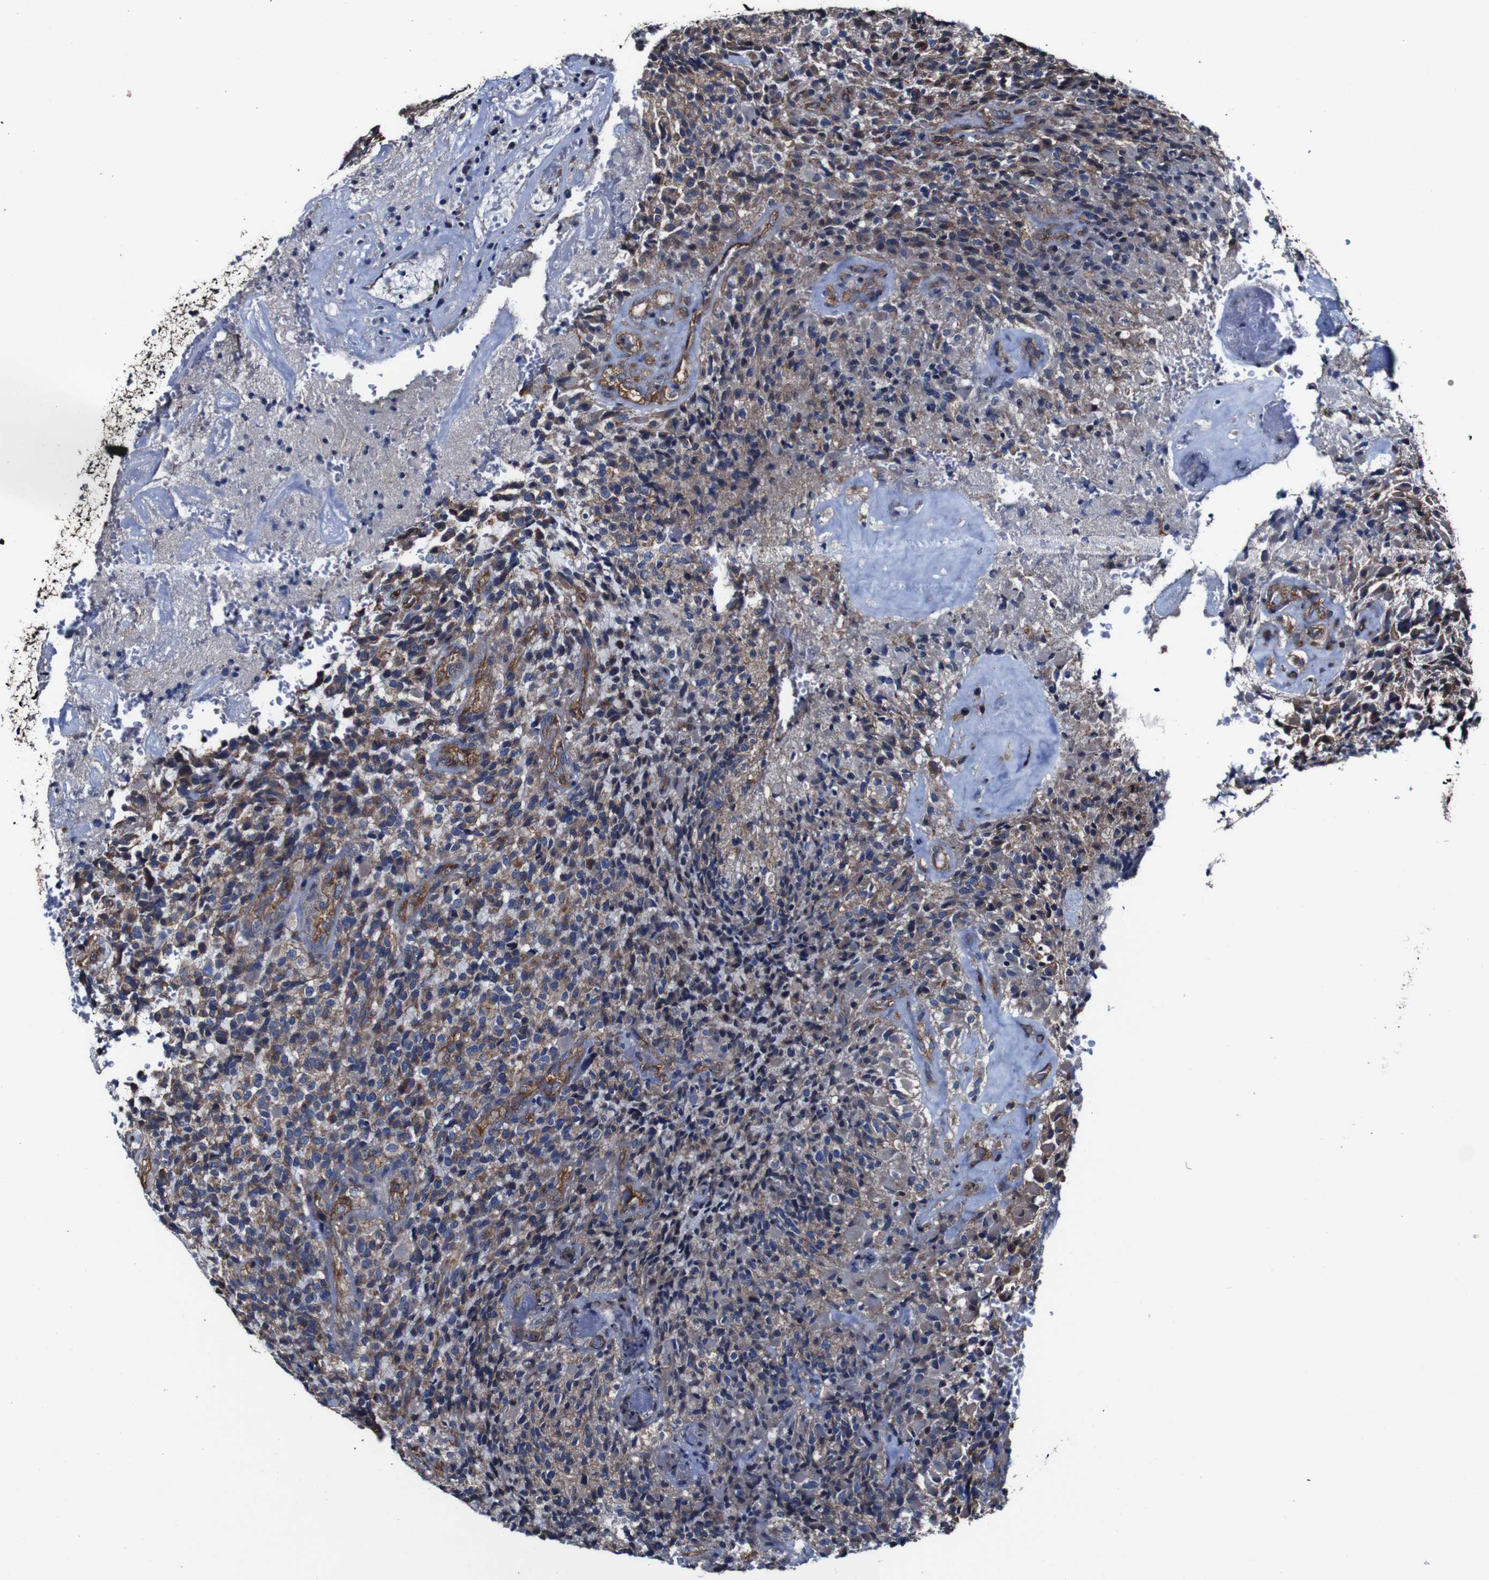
{"staining": {"intensity": "moderate", "quantity": "25%-75%", "location": "cytoplasmic/membranous"}, "tissue": "glioma", "cell_type": "Tumor cells", "image_type": "cancer", "snomed": [{"axis": "morphology", "description": "Glioma, malignant, High grade"}, {"axis": "topography", "description": "Brain"}], "caption": "The immunohistochemical stain shows moderate cytoplasmic/membranous staining in tumor cells of glioma tissue. Immunohistochemistry (ihc) stains the protein in brown and the nuclei are stained blue.", "gene": "CSF1R", "patient": {"sex": "male", "age": 71}}